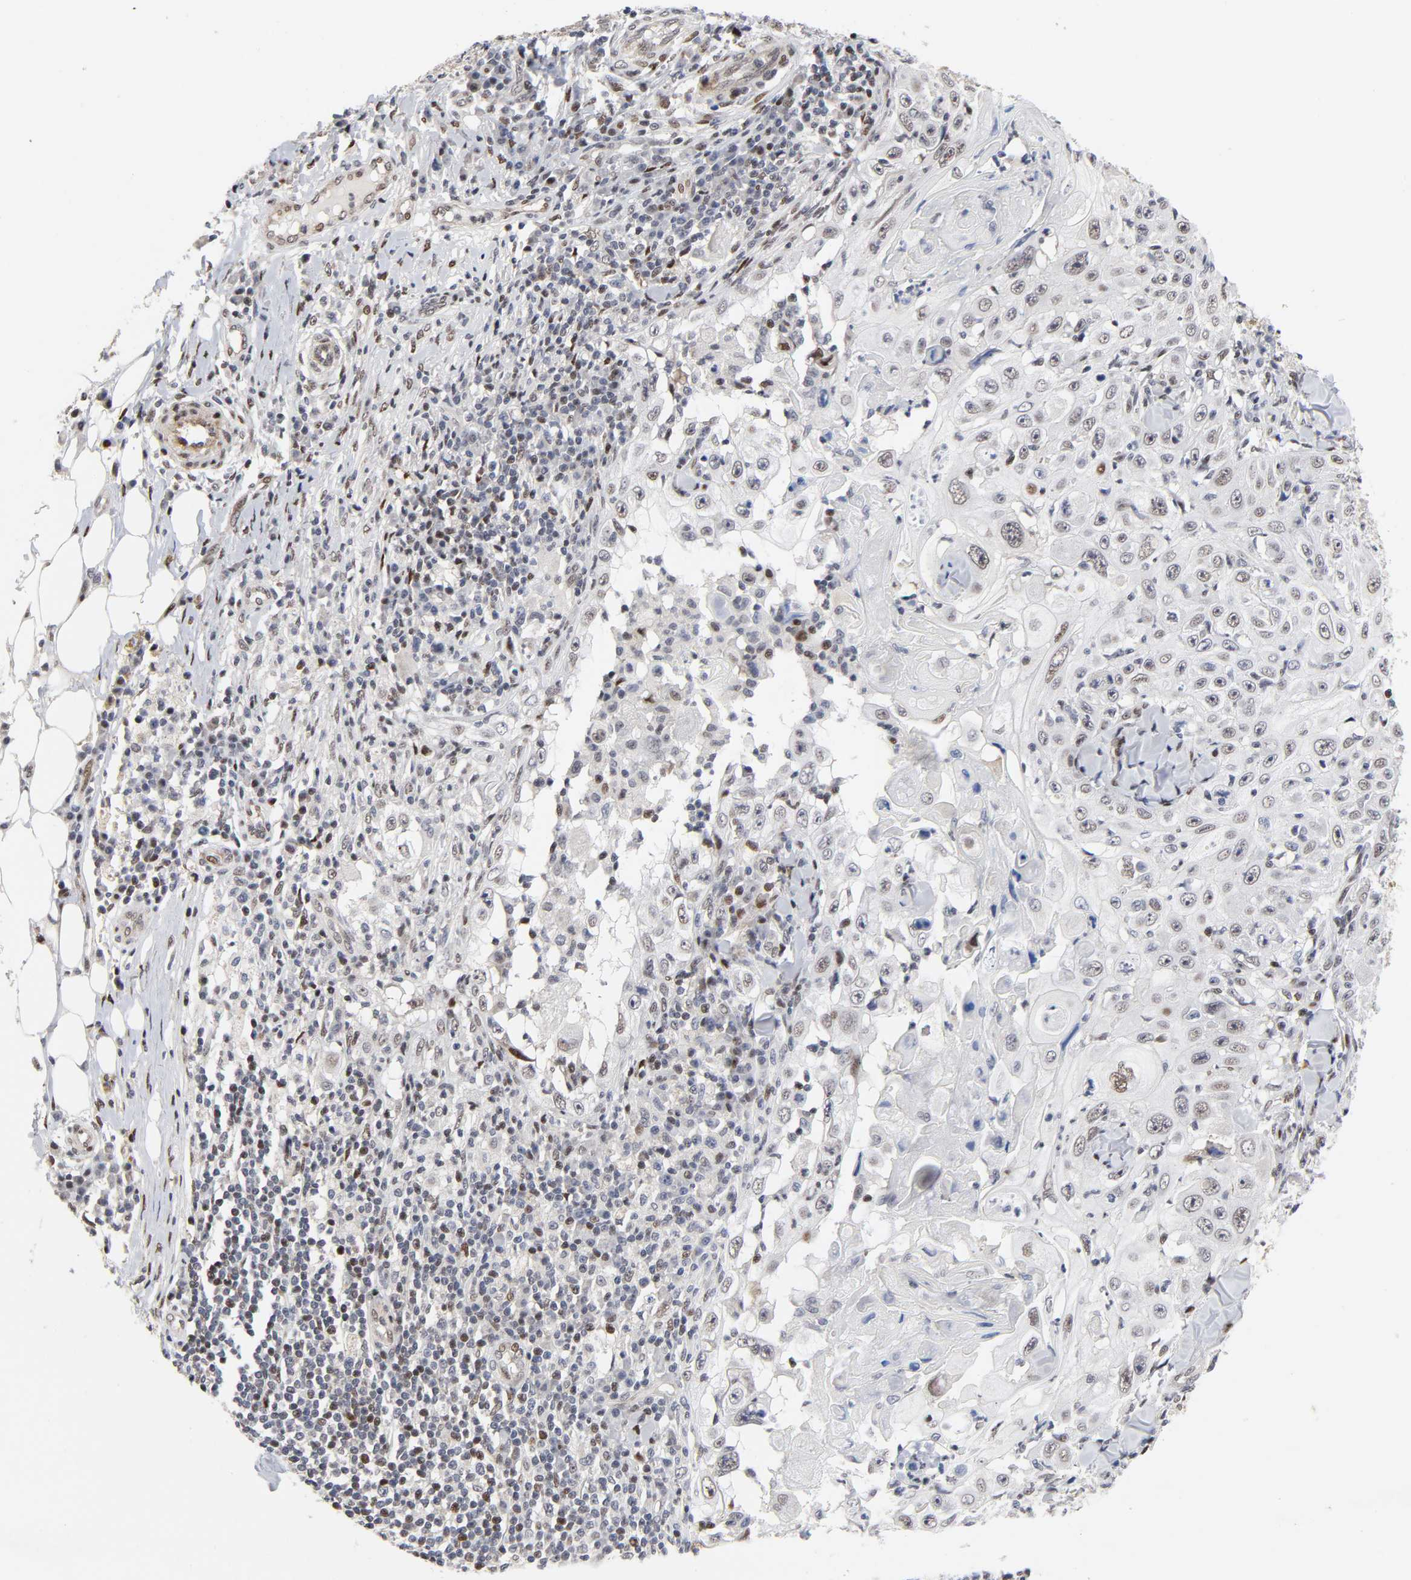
{"staining": {"intensity": "moderate", "quantity": "<25%", "location": "nuclear"}, "tissue": "skin cancer", "cell_type": "Tumor cells", "image_type": "cancer", "snomed": [{"axis": "morphology", "description": "Squamous cell carcinoma, NOS"}, {"axis": "topography", "description": "Skin"}], "caption": "IHC staining of skin cancer, which shows low levels of moderate nuclear staining in approximately <25% of tumor cells indicating moderate nuclear protein positivity. The staining was performed using DAB (brown) for protein detection and nuclei were counterstained in hematoxylin (blue).", "gene": "STK38", "patient": {"sex": "male", "age": 86}}